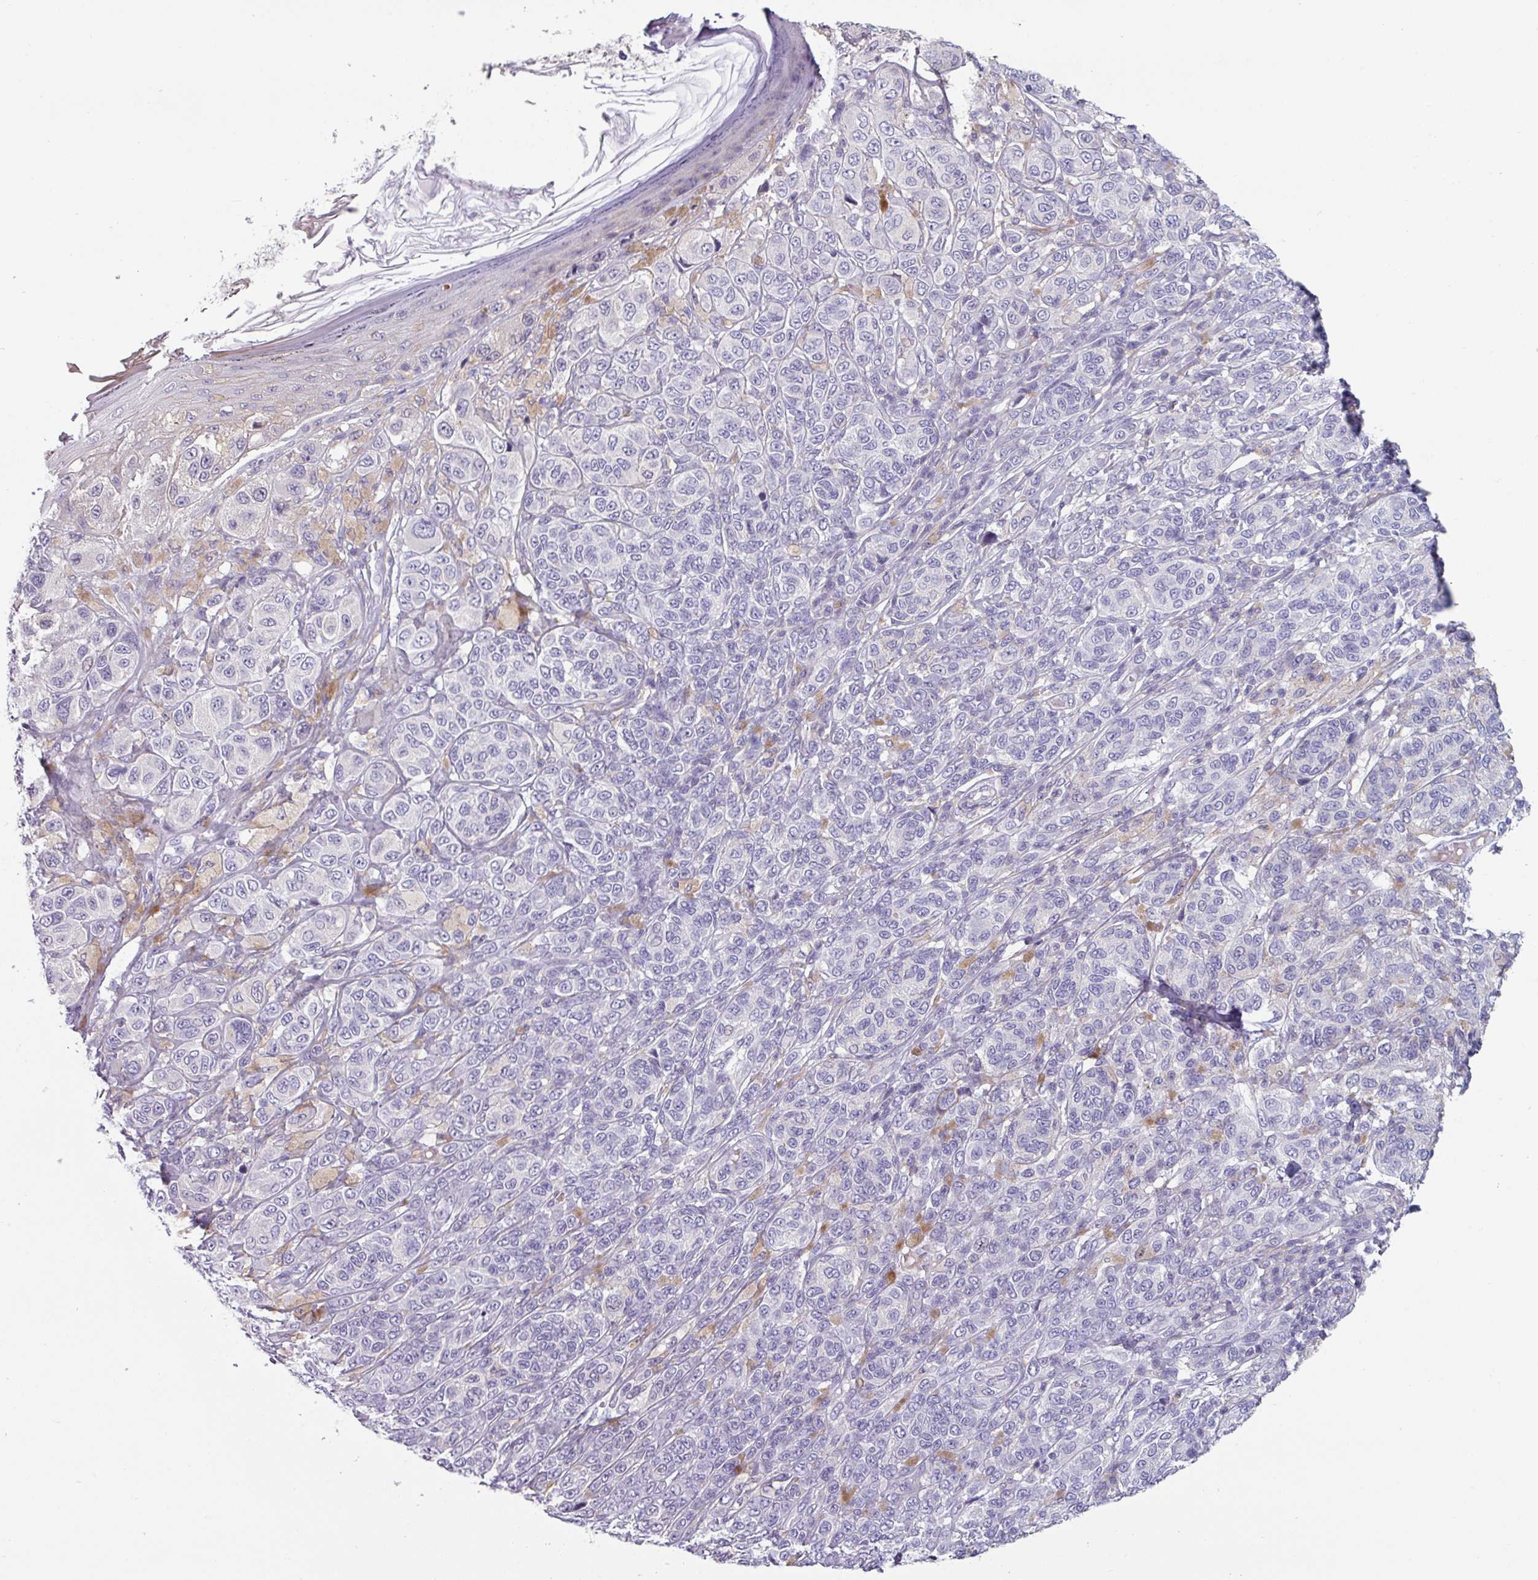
{"staining": {"intensity": "negative", "quantity": "none", "location": "none"}, "tissue": "melanoma", "cell_type": "Tumor cells", "image_type": "cancer", "snomed": [{"axis": "morphology", "description": "Malignant melanoma, NOS"}, {"axis": "topography", "description": "Skin"}], "caption": "DAB immunohistochemical staining of human melanoma demonstrates no significant positivity in tumor cells.", "gene": "TMEM132A", "patient": {"sex": "male", "age": 42}}